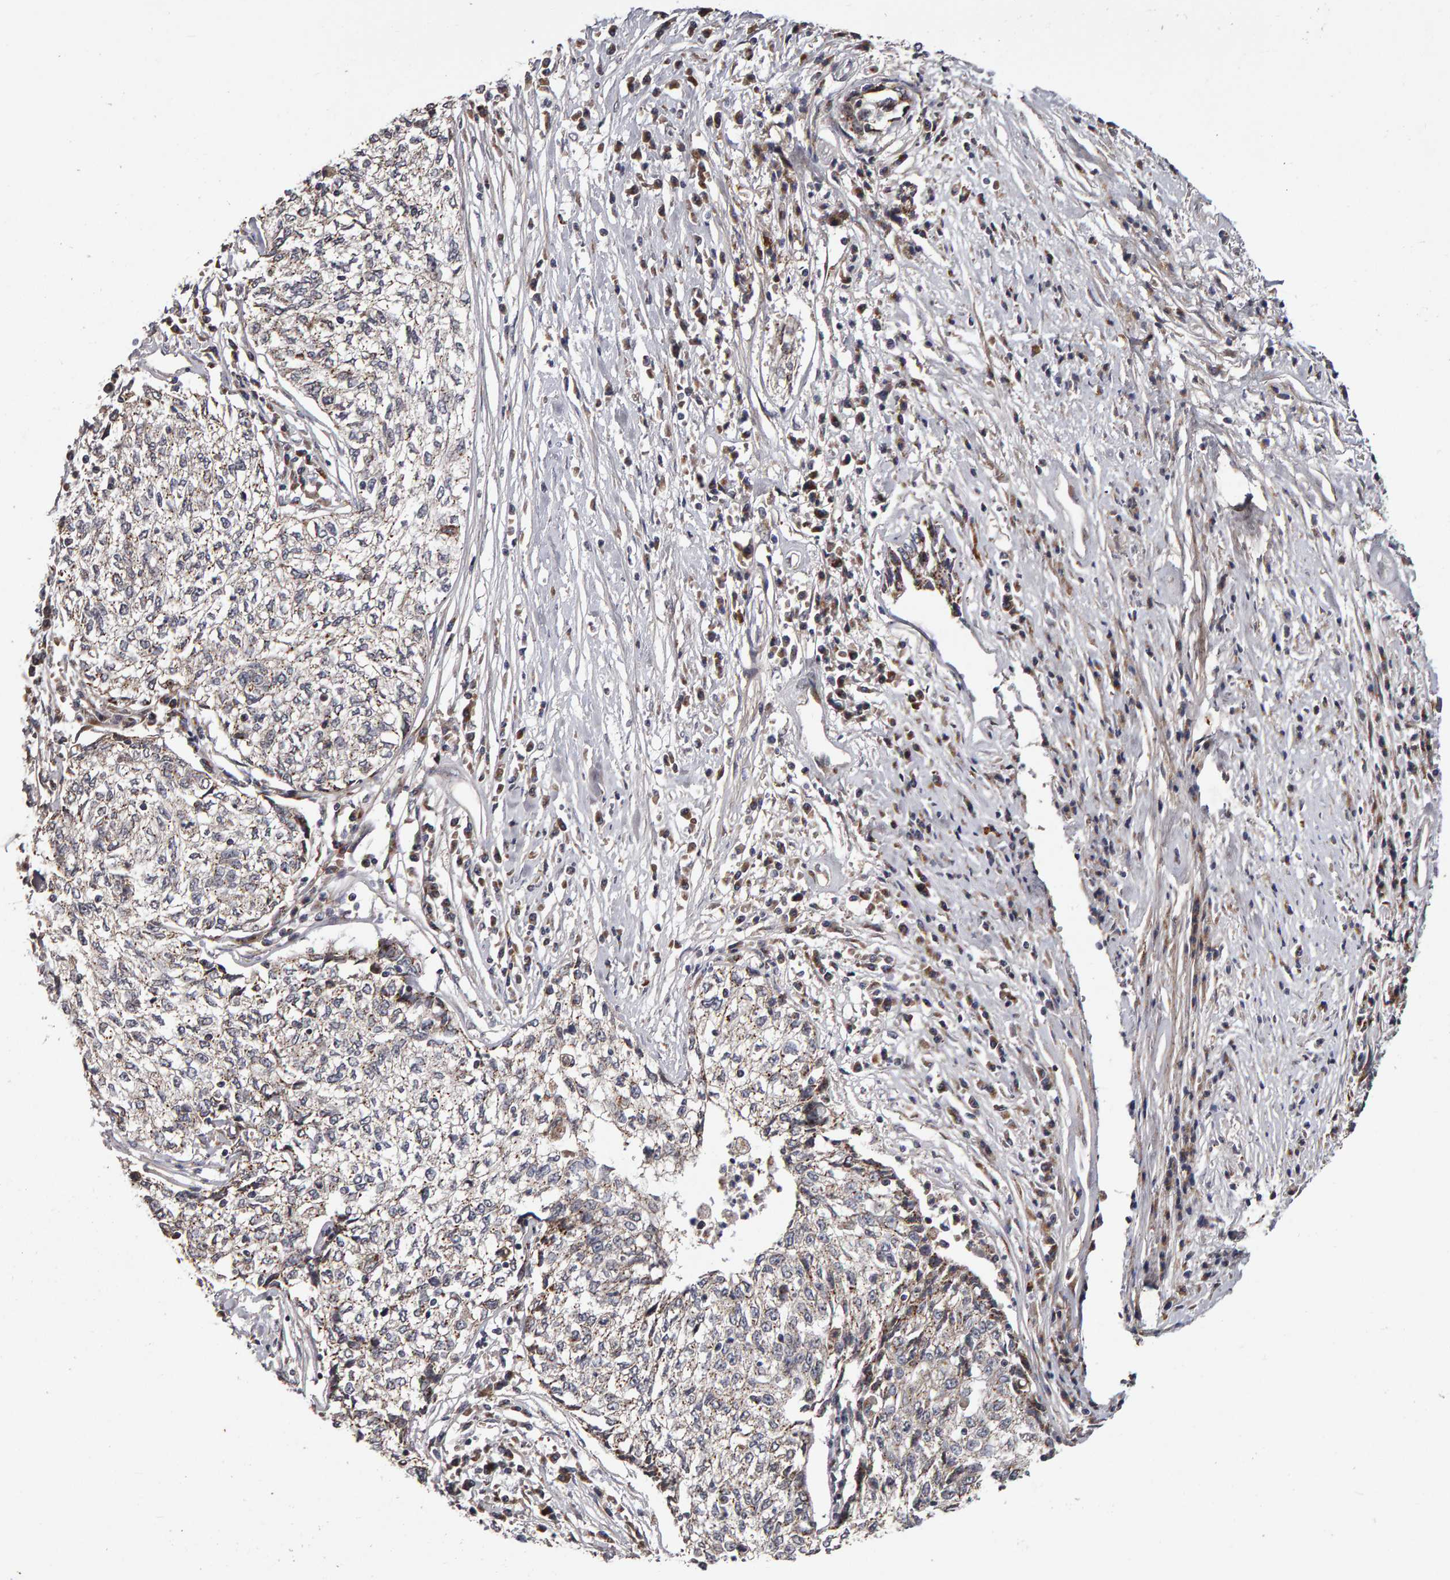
{"staining": {"intensity": "weak", "quantity": ">75%", "location": "cytoplasmic/membranous"}, "tissue": "cervical cancer", "cell_type": "Tumor cells", "image_type": "cancer", "snomed": [{"axis": "morphology", "description": "Squamous cell carcinoma, NOS"}, {"axis": "topography", "description": "Cervix"}], "caption": "Protein staining demonstrates weak cytoplasmic/membranous expression in about >75% of tumor cells in cervical squamous cell carcinoma. Immunohistochemistry (ihc) stains the protein in brown and the nuclei are stained blue.", "gene": "CANT1", "patient": {"sex": "female", "age": 57}}